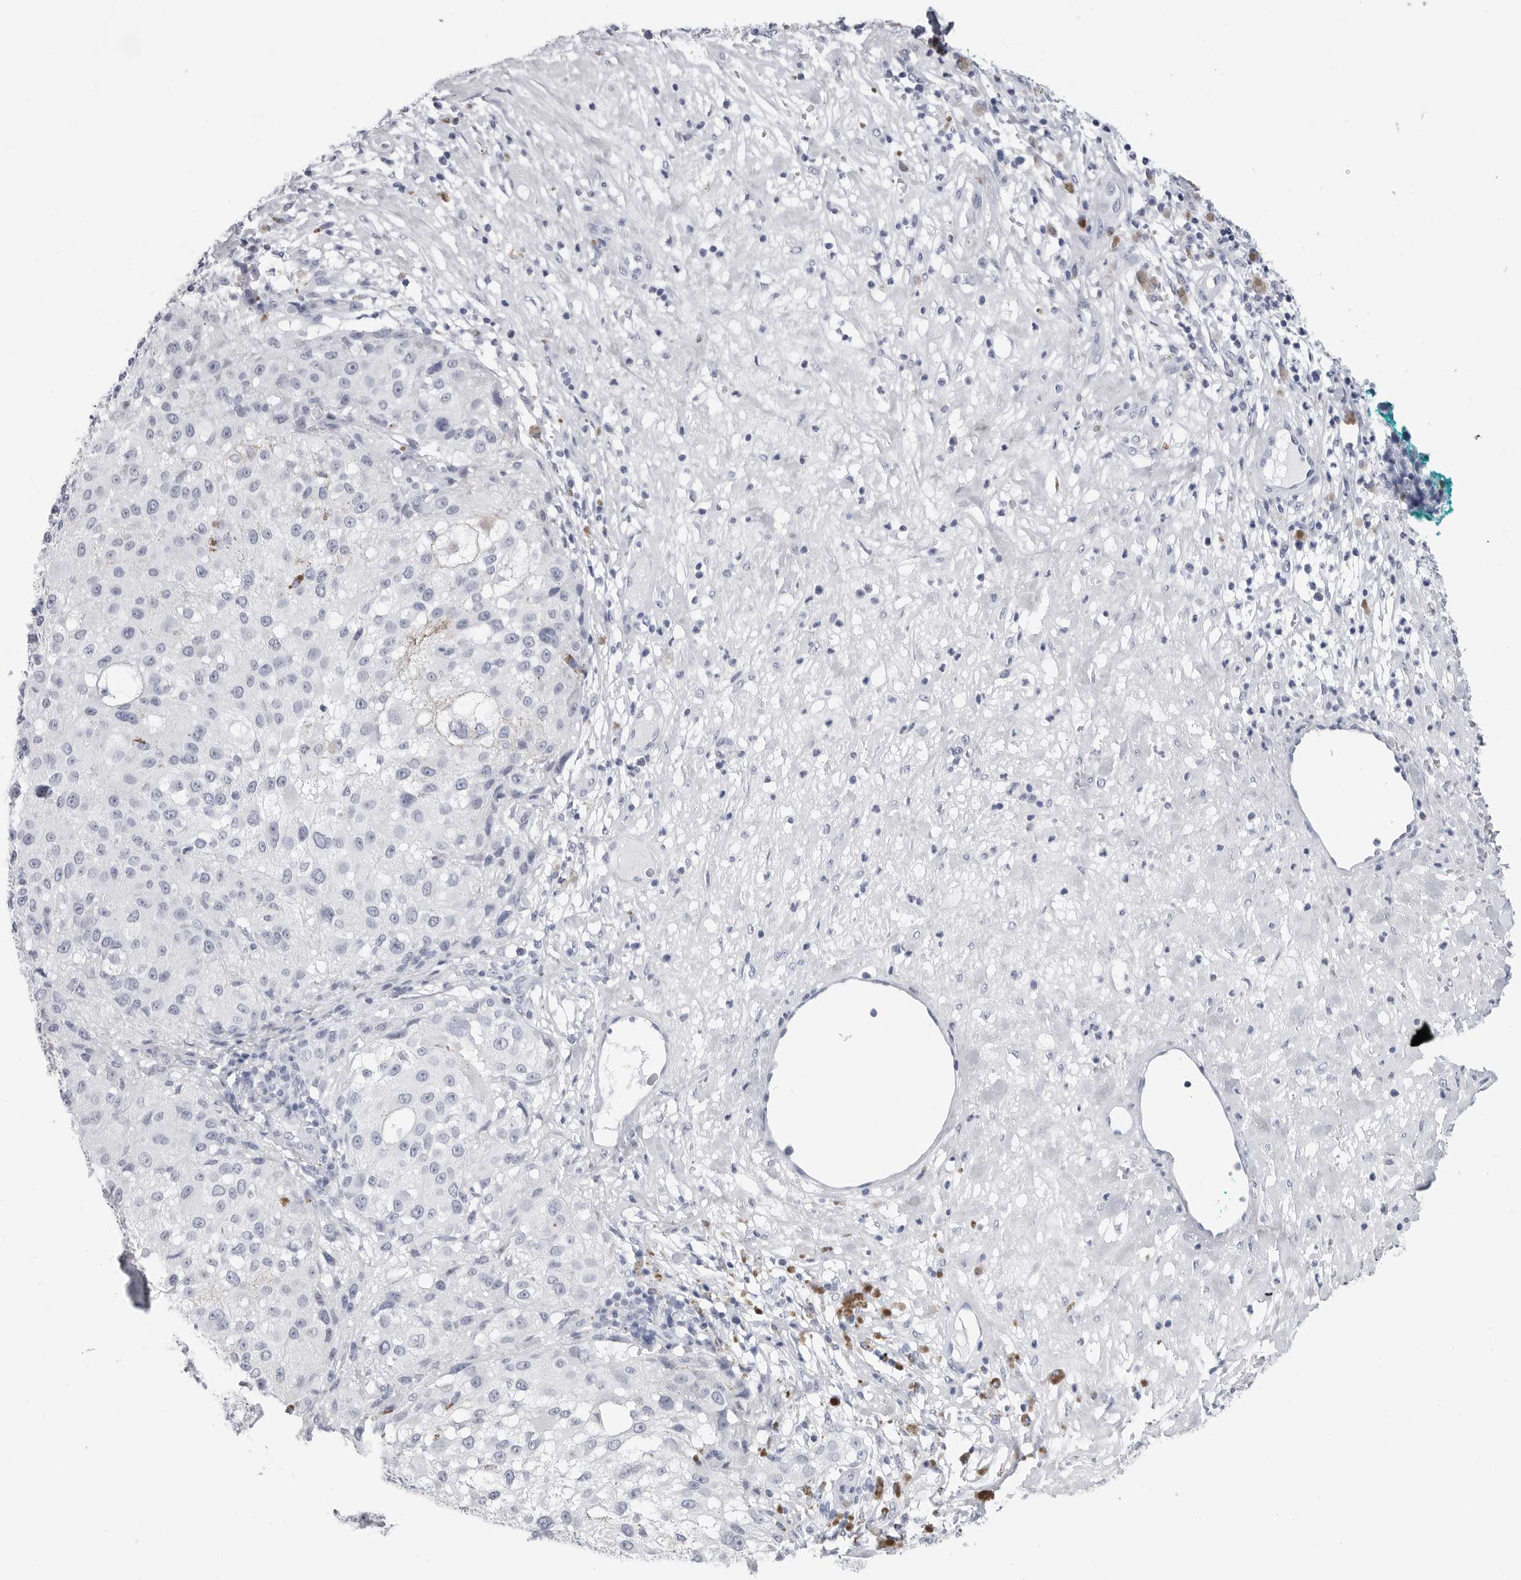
{"staining": {"intensity": "negative", "quantity": "none", "location": "none"}, "tissue": "melanoma", "cell_type": "Tumor cells", "image_type": "cancer", "snomed": [{"axis": "morphology", "description": "Necrosis, NOS"}, {"axis": "morphology", "description": "Malignant melanoma, NOS"}, {"axis": "topography", "description": "Skin"}], "caption": "Immunohistochemical staining of human malignant melanoma shows no significant expression in tumor cells.", "gene": "CSH1", "patient": {"sex": "female", "age": 87}}